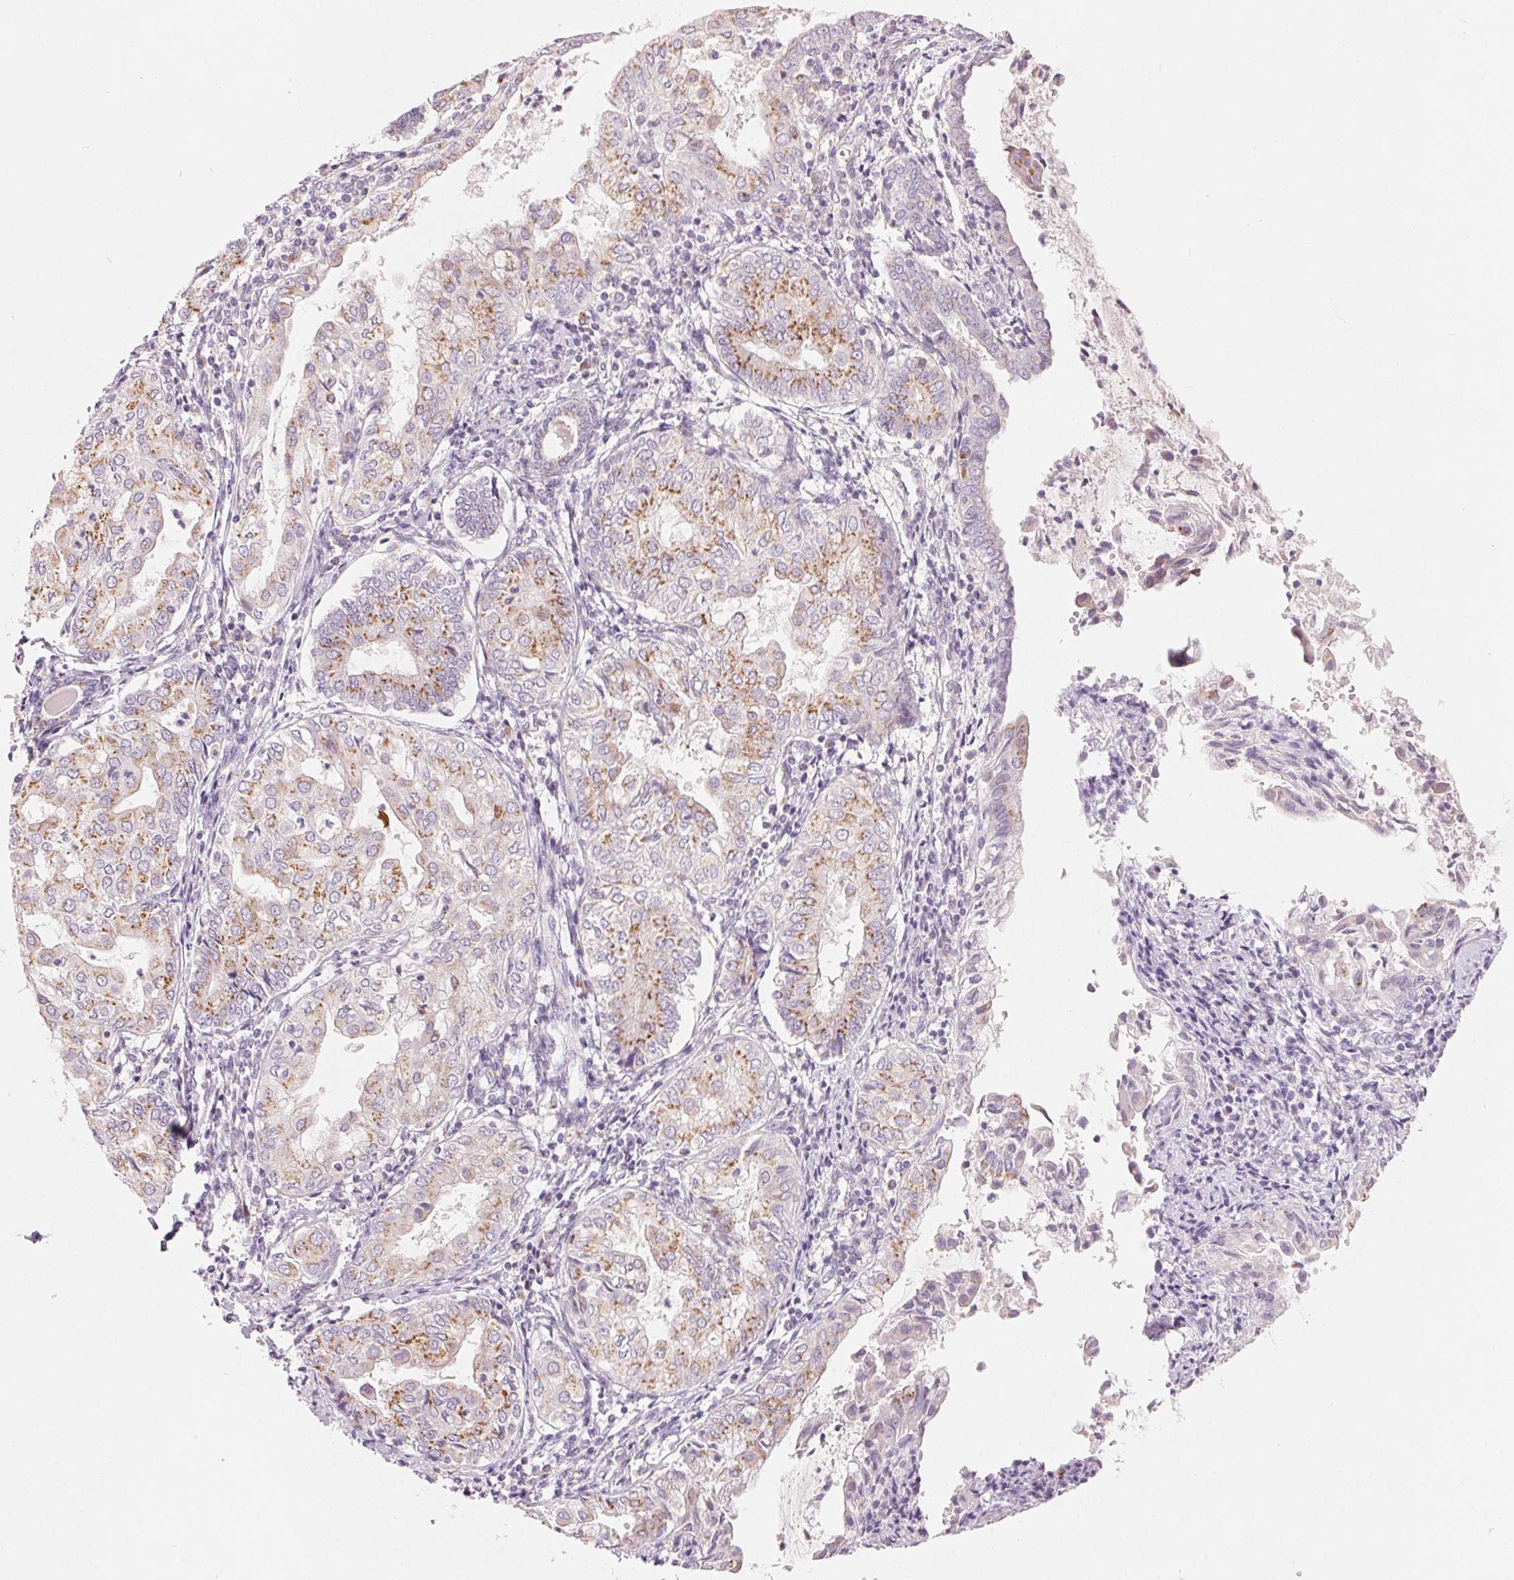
{"staining": {"intensity": "moderate", "quantity": "<25%", "location": "cytoplasmic/membranous"}, "tissue": "endometrial cancer", "cell_type": "Tumor cells", "image_type": "cancer", "snomed": [{"axis": "morphology", "description": "Adenocarcinoma, NOS"}, {"axis": "topography", "description": "Endometrium"}], "caption": "There is low levels of moderate cytoplasmic/membranous positivity in tumor cells of endometrial cancer (adenocarcinoma), as demonstrated by immunohistochemical staining (brown color).", "gene": "DRAM2", "patient": {"sex": "female", "age": 68}}